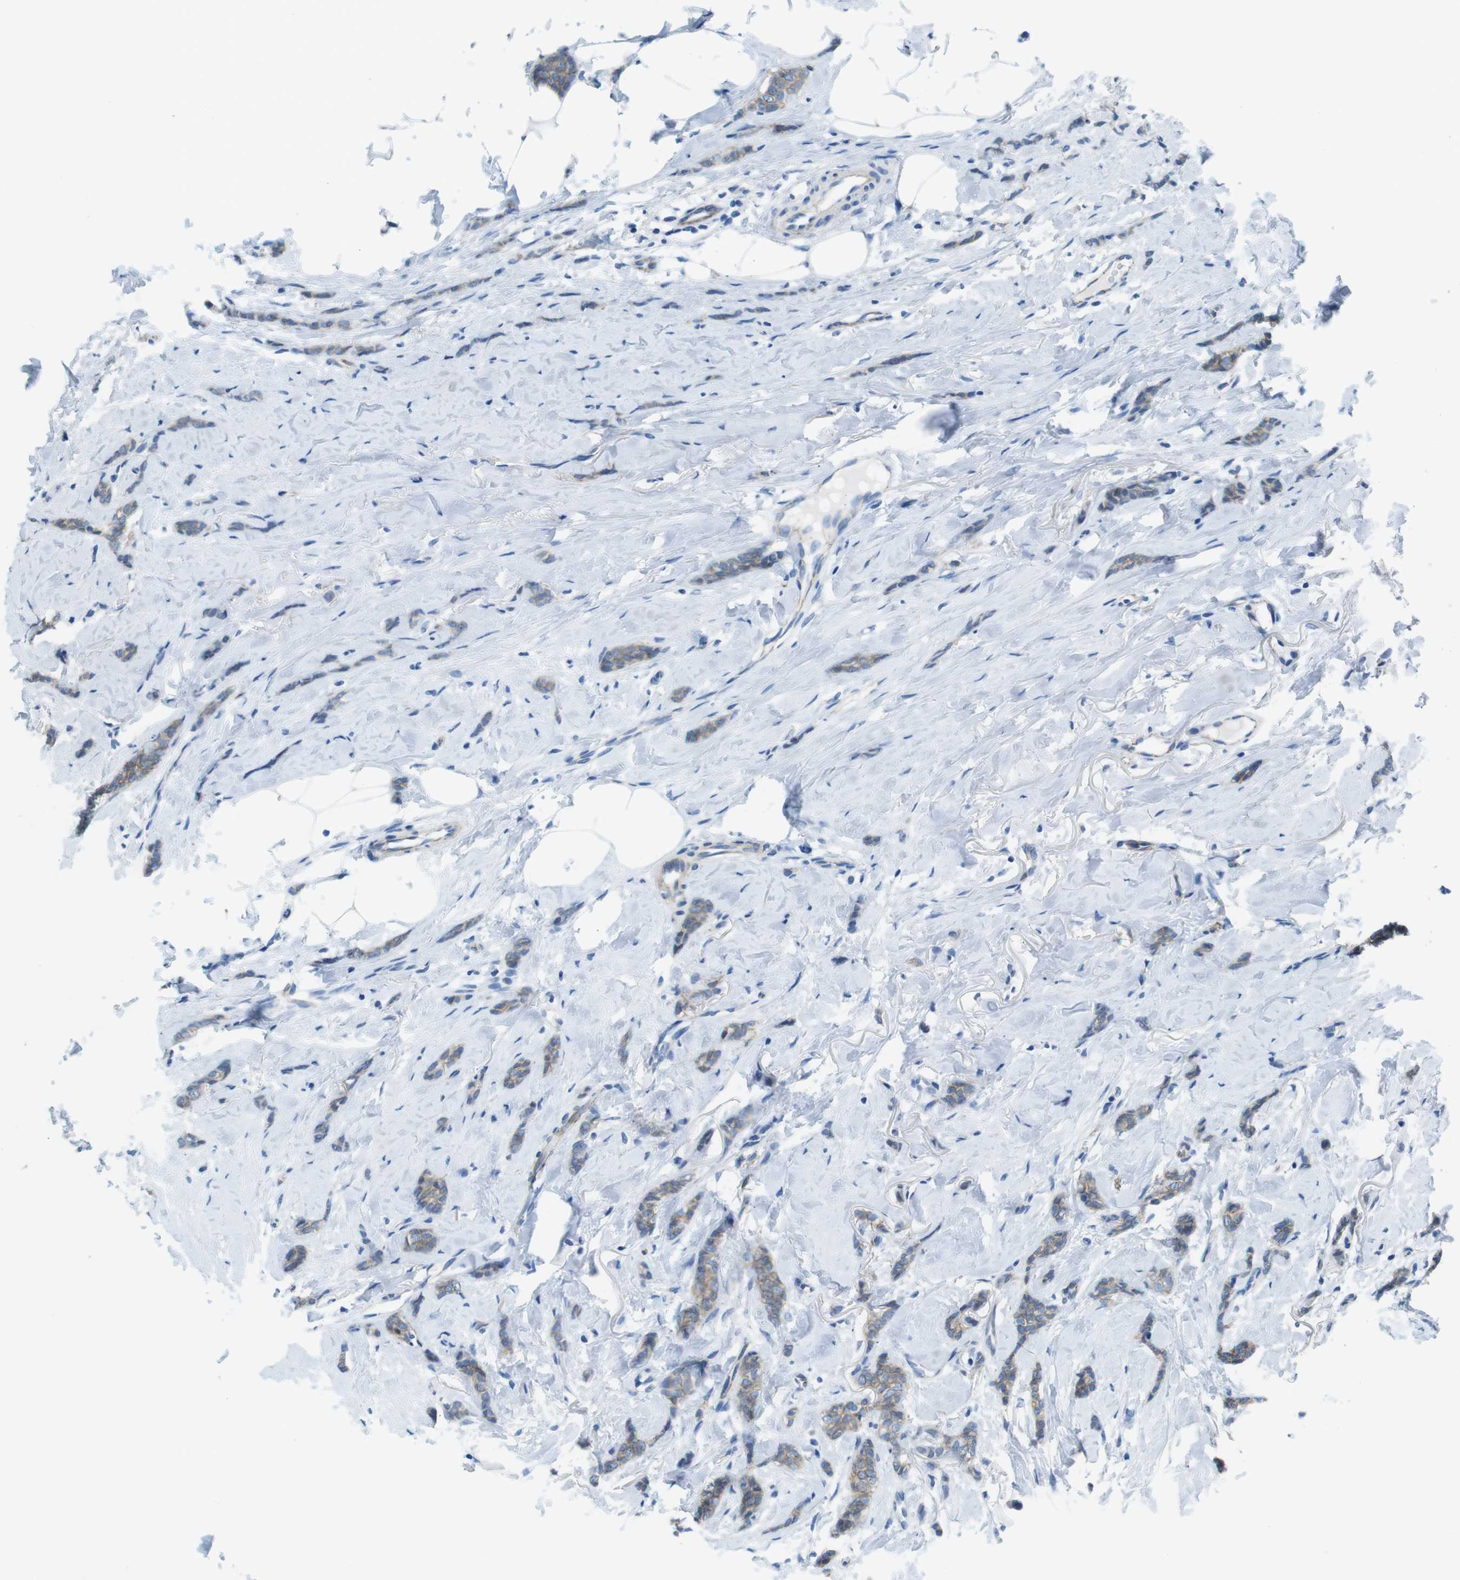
{"staining": {"intensity": "weak", "quantity": ">75%", "location": "cytoplasmic/membranous"}, "tissue": "breast cancer", "cell_type": "Tumor cells", "image_type": "cancer", "snomed": [{"axis": "morphology", "description": "Lobular carcinoma"}, {"axis": "topography", "description": "Skin"}, {"axis": "topography", "description": "Breast"}], "caption": "Approximately >75% of tumor cells in breast cancer (lobular carcinoma) demonstrate weak cytoplasmic/membranous protein staining as visualized by brown immunohistochemical staining.", "gene": "SLC6A6", "patient": {"sex": "female", "age": 46}}